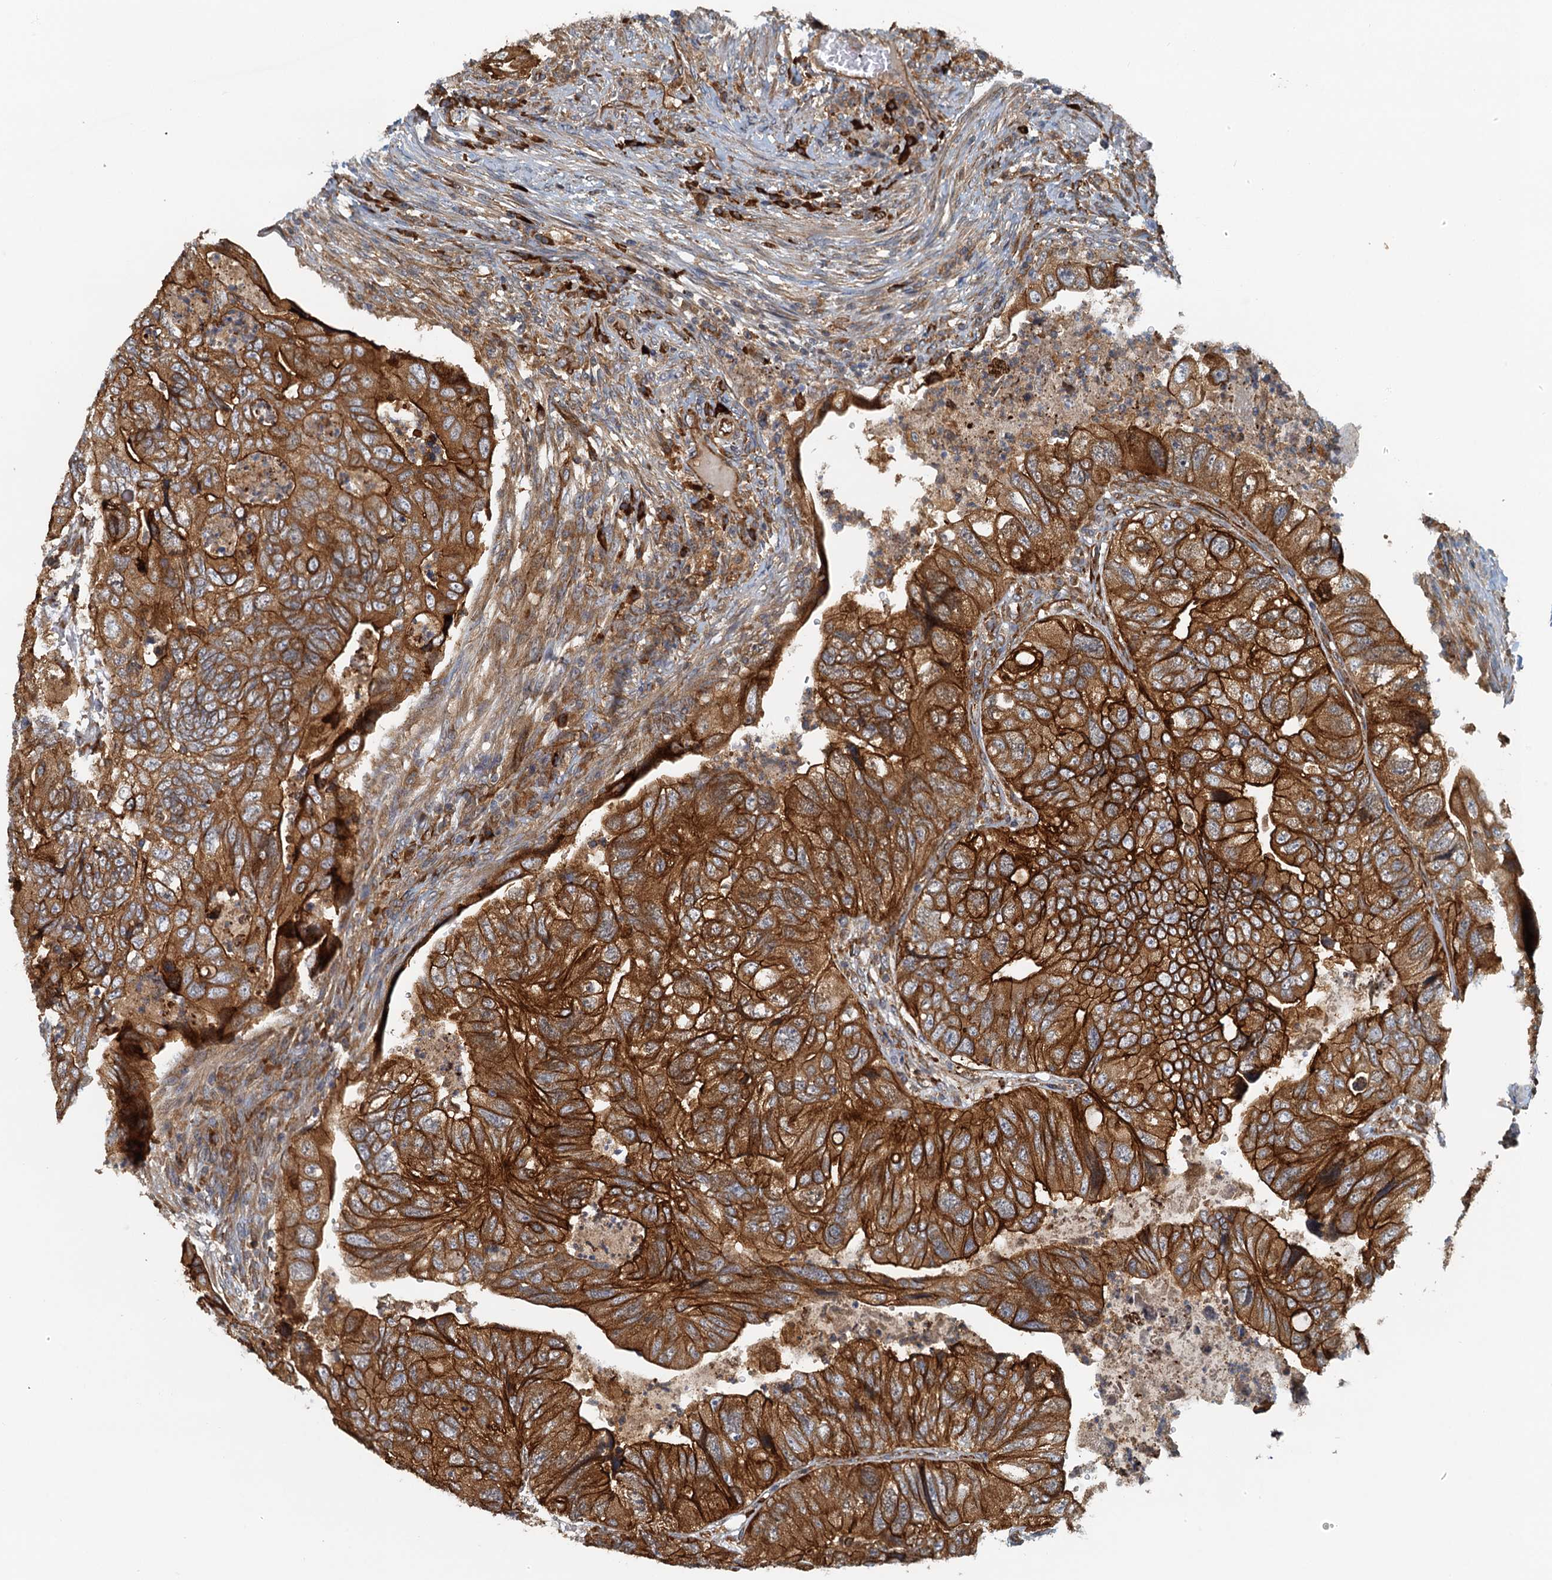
{"staining": {"intensity": "strong", "quantity": ">75%", "location": "cytoplasmic/membranous"}, "tissue": "colorectal cancer", "cell_type": "Tumor cells", "image_type": "cancer", "snomed": [{"axis": "morphology", "description": "Adenocarcinoma, NOS"}, {"axis": "topography", "description": "Rectum"}], "caption": "Brown immunohistochemical staining in human colorectal cancer (adenocarcinoma) demonstrates strong cytoplasmic/membranous expression in approximately >75% of tumor cells.", "gene": "NIPAL3", "patient": {"sex": "male", "age": 63}}